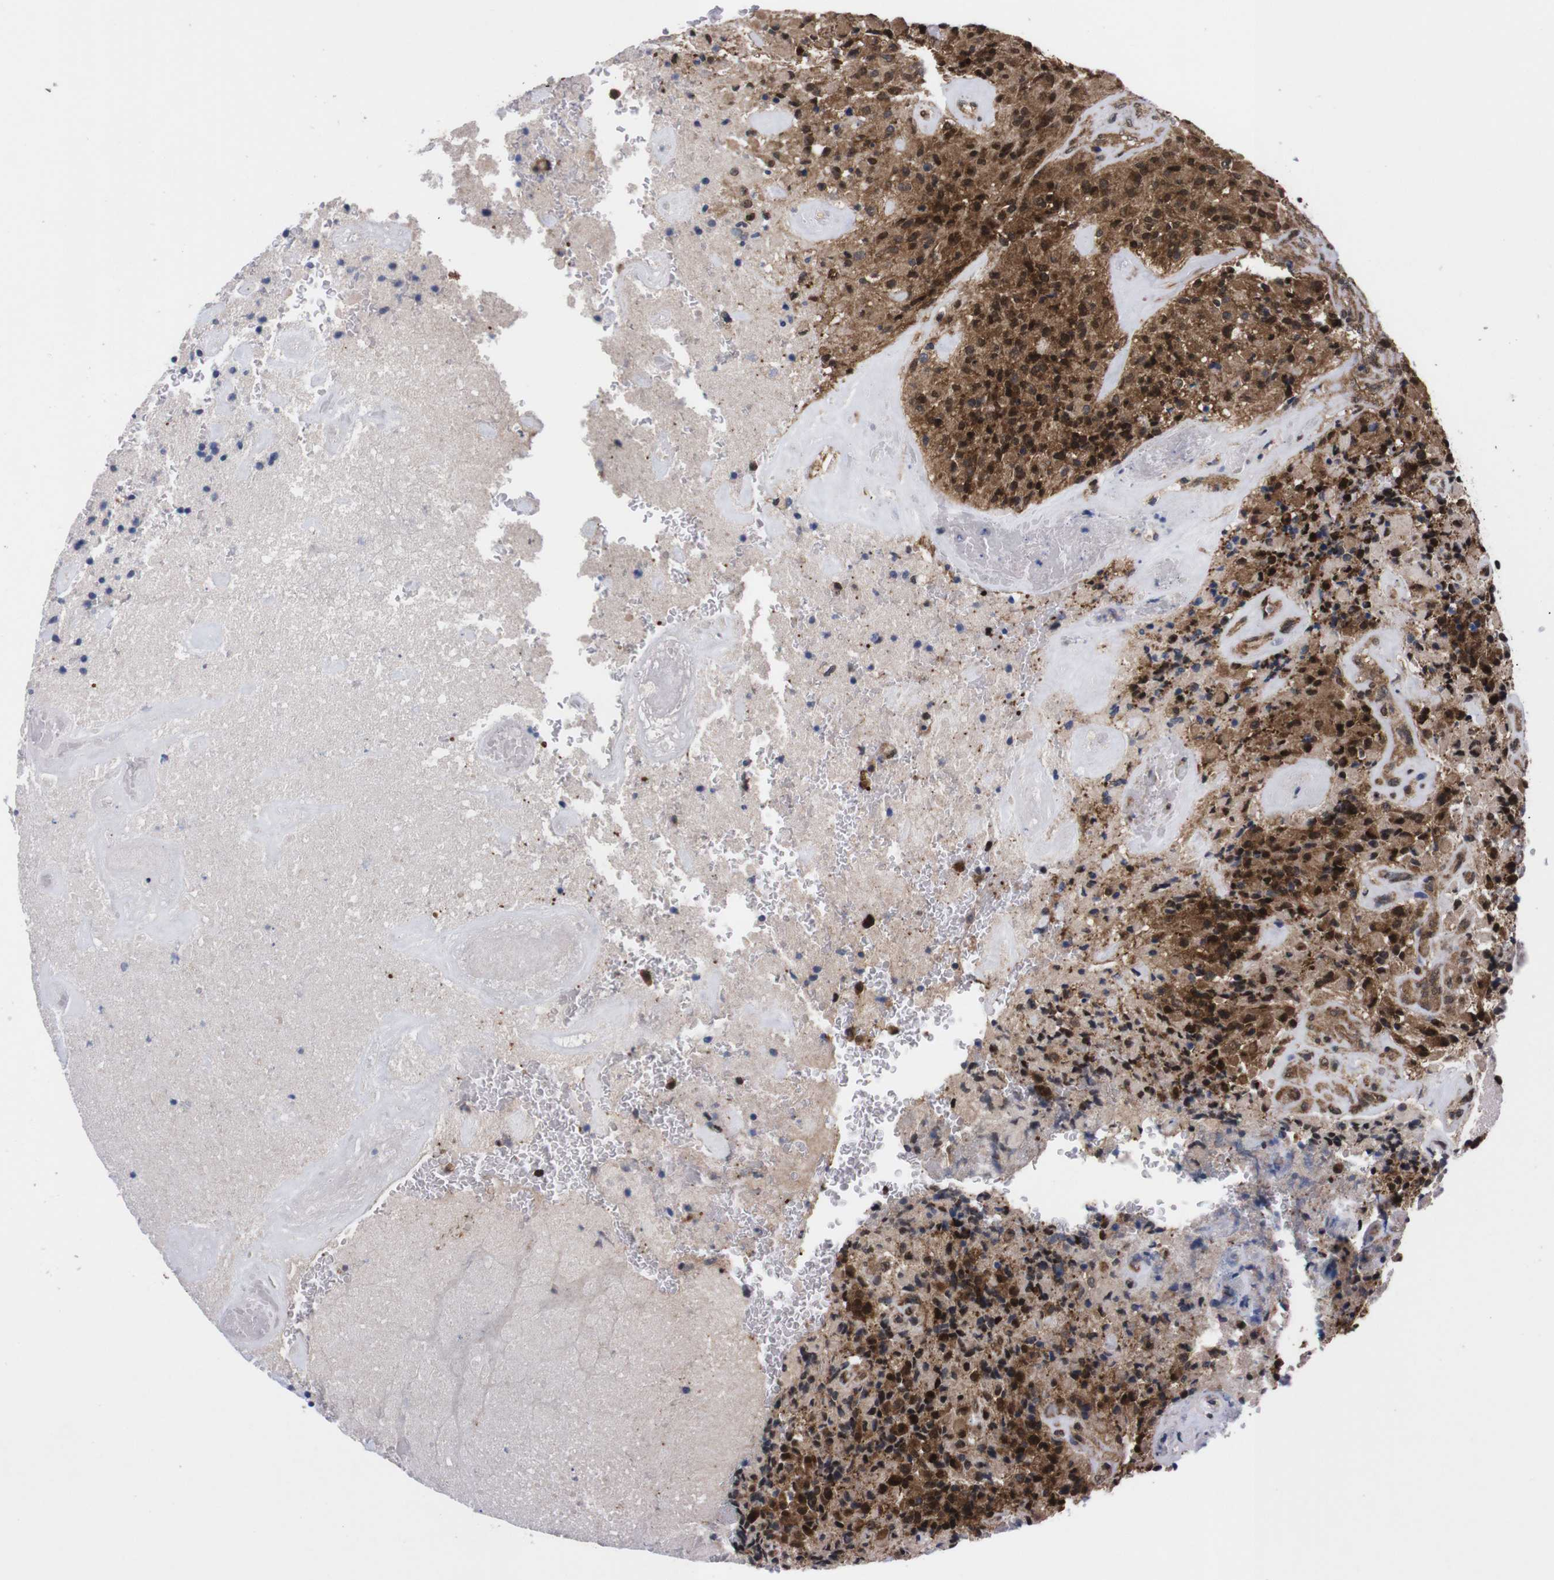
{"staining": {"intensity": "strong", "quantity": ">75%", "location": "cytoplasmic/membranous,nuclear"}, "tissue": "glioma", "cell_type": "Tumor cells", "image_type": "cancer", "snomed": [{"axis": "morphology", "description": "Glioma, malignant, High grade"}, {"axis": "topography", "description": "Brain"}], "caption": "A photomicrograph of high-grade glioma (malignant) stained for a protein displays strong cytoplasmic/membranous and nuclear brown staining in tumor cells.", "gene": "UBQLN2", "patient": {"sex": "male", "age": 71}}